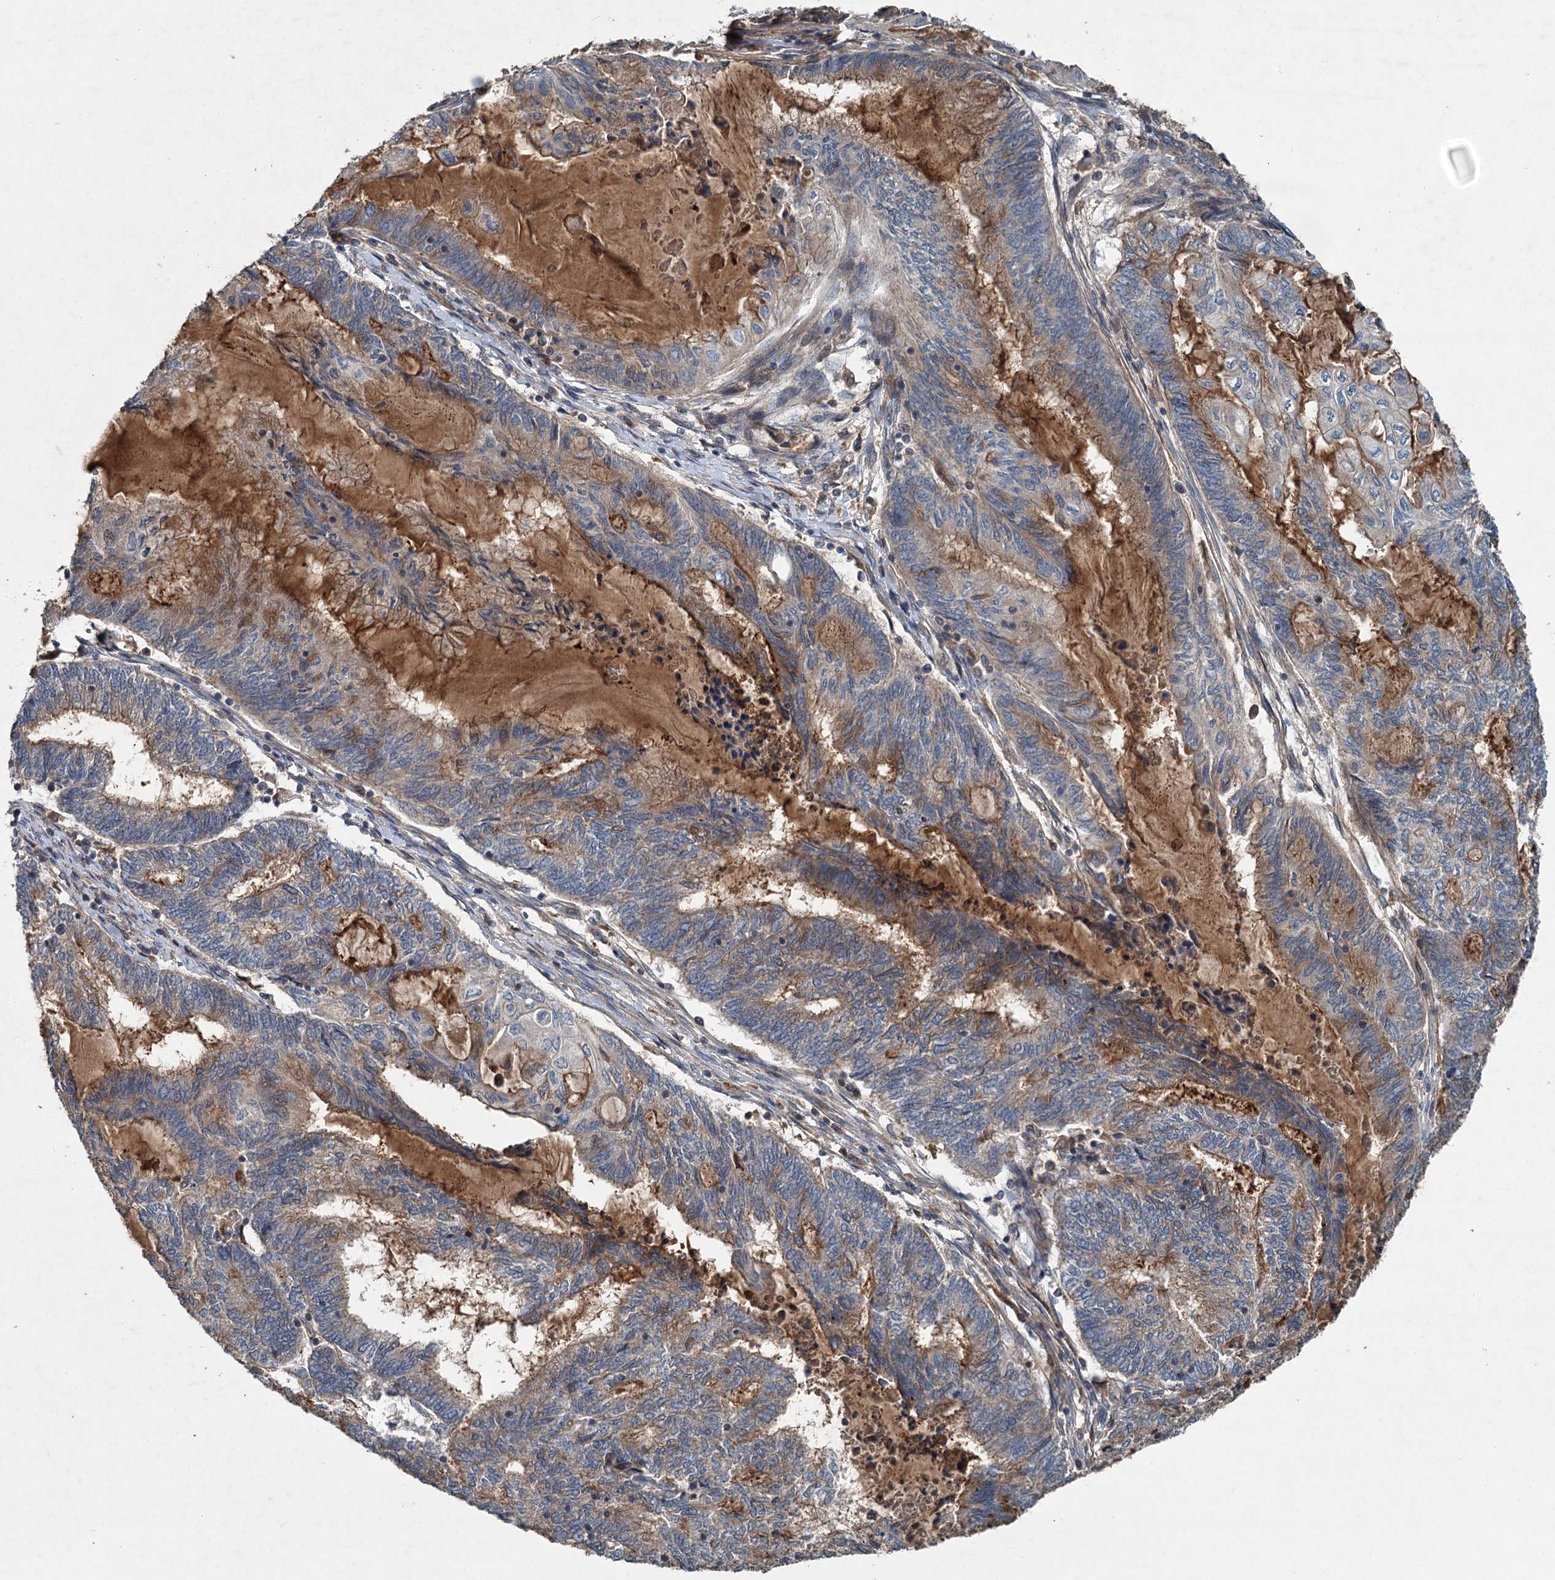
{"staining": {"intensity": "moderate", "quantity": "<25%", "location": "cytoplasmic/membranous"}, "tissue": "endometrial cancer", "cell_type": "Tumor cells", "image_type": "cancer", "snomed": [{"axis": "morphology", "description": "Adenocarcinoma, NOS"}, {"axis": "topography", "description": "Uterus"}, {"axis": "topography", "description": "Endometrium"}], "caption": "Endometrial adenocarcinoma stained with a brown dye exhibits moderate cytoplasmic/membranous positive positivity in about <25% of tumor cells.", "gene": "TAPBPL", "patient": {"sex": "female", "age": 70}}